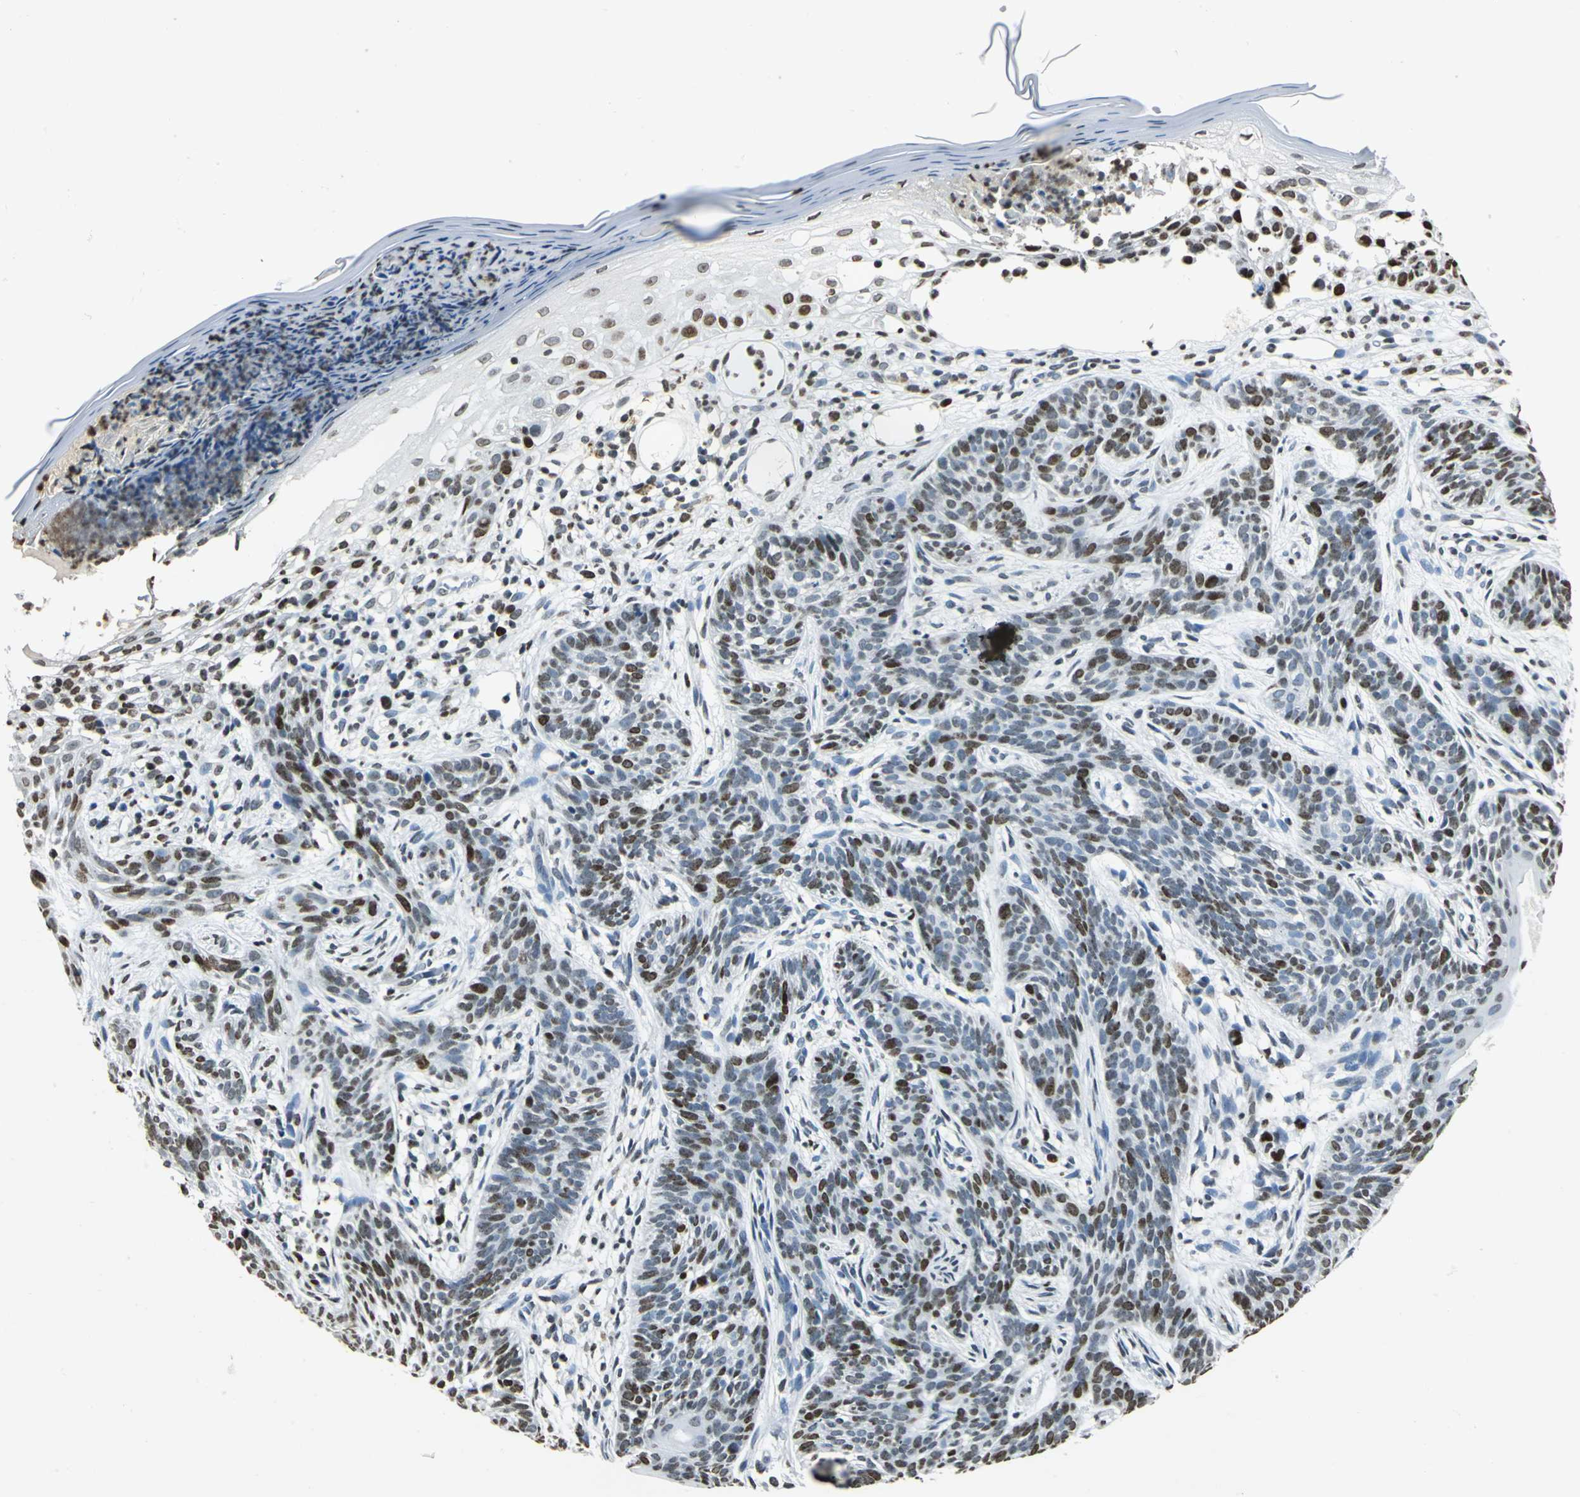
{"staining": {"intensity": "moderate", "quantity": "25%-75%", "location": "nuclear"}, "tissue": "skin cancer", "cell_type": "Tumor cells", "image_type": "cancer", "snomed": [{"axis": "morphology", "description": "Normal tissue, NOS"}, {"axis": "morphology", "description": "Basal cell carcinoma"}, {"axis": "topography", "description": "Skin"}], "caption": "An image showing moderate nuclear expression in about 25%-75% of tumor cells in skin basal cell carcinoma, as visualized by brown immunohistochemical staining.", "gene": "MCM4", "patient": {"sex": "female", "age": 69}}